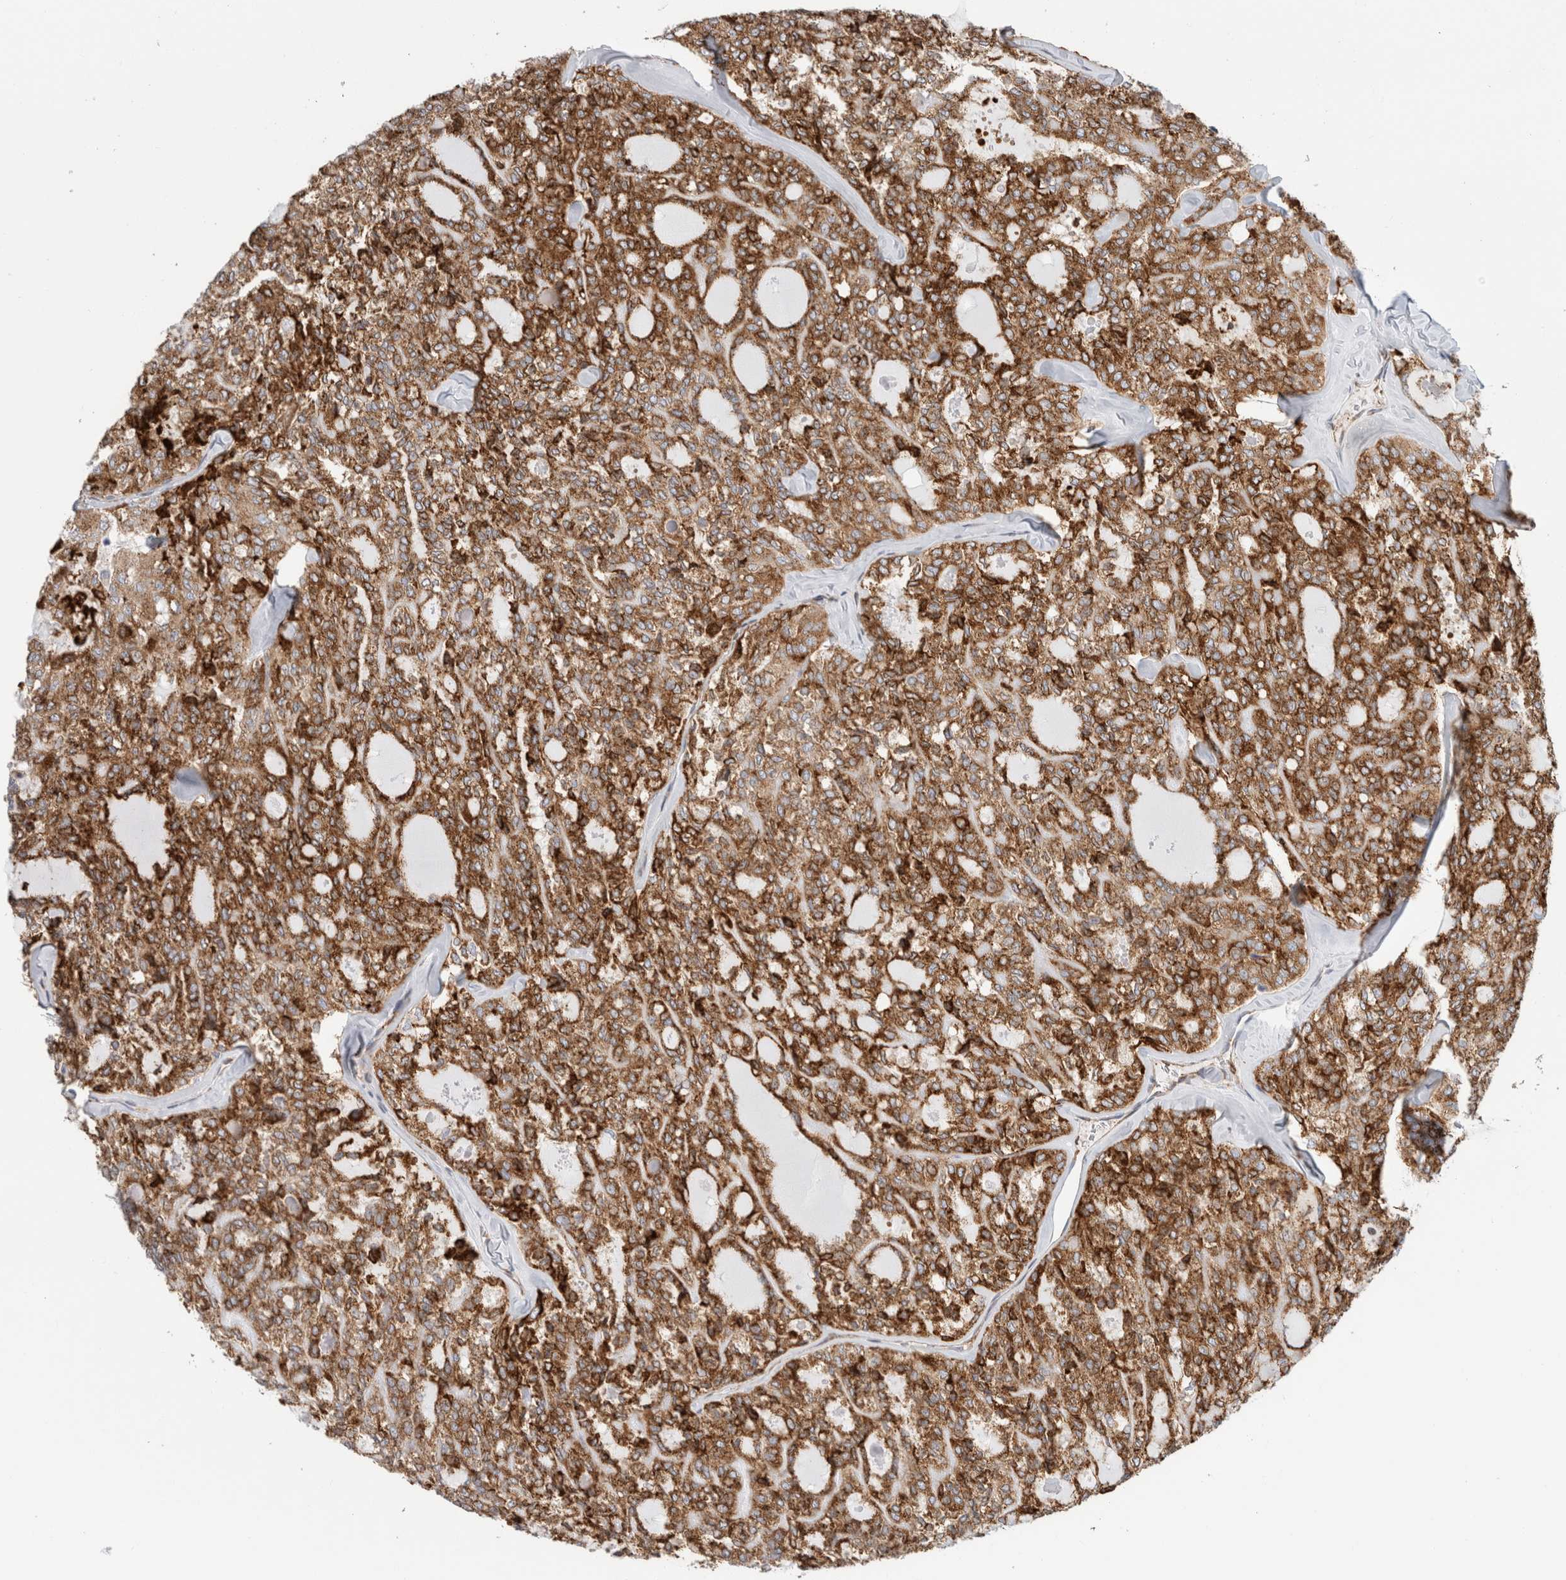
{"staining": {"intensity": "strong", "quantity": ">75%", "location": "cytoplasmic/membranous"}, "tissue": "thyroid cancer", "cell_type": "Tumor cells", "image_type": "cancer", "snomed": [{"axis": "morphology", "description": "Follicular adenoma carcinoma, NOS"}, {"axis": "topography", "description": "Thyroid gland"}], "caption": "Brown immunohistochemical staining in follicular adenoma carcinoma (thyroid) demonstrates strong cytoplasmic/membranous staining in about >75% of tumor cells.", "gene": "MCFD2", "patient": {"sex": "male", "age": 75}}